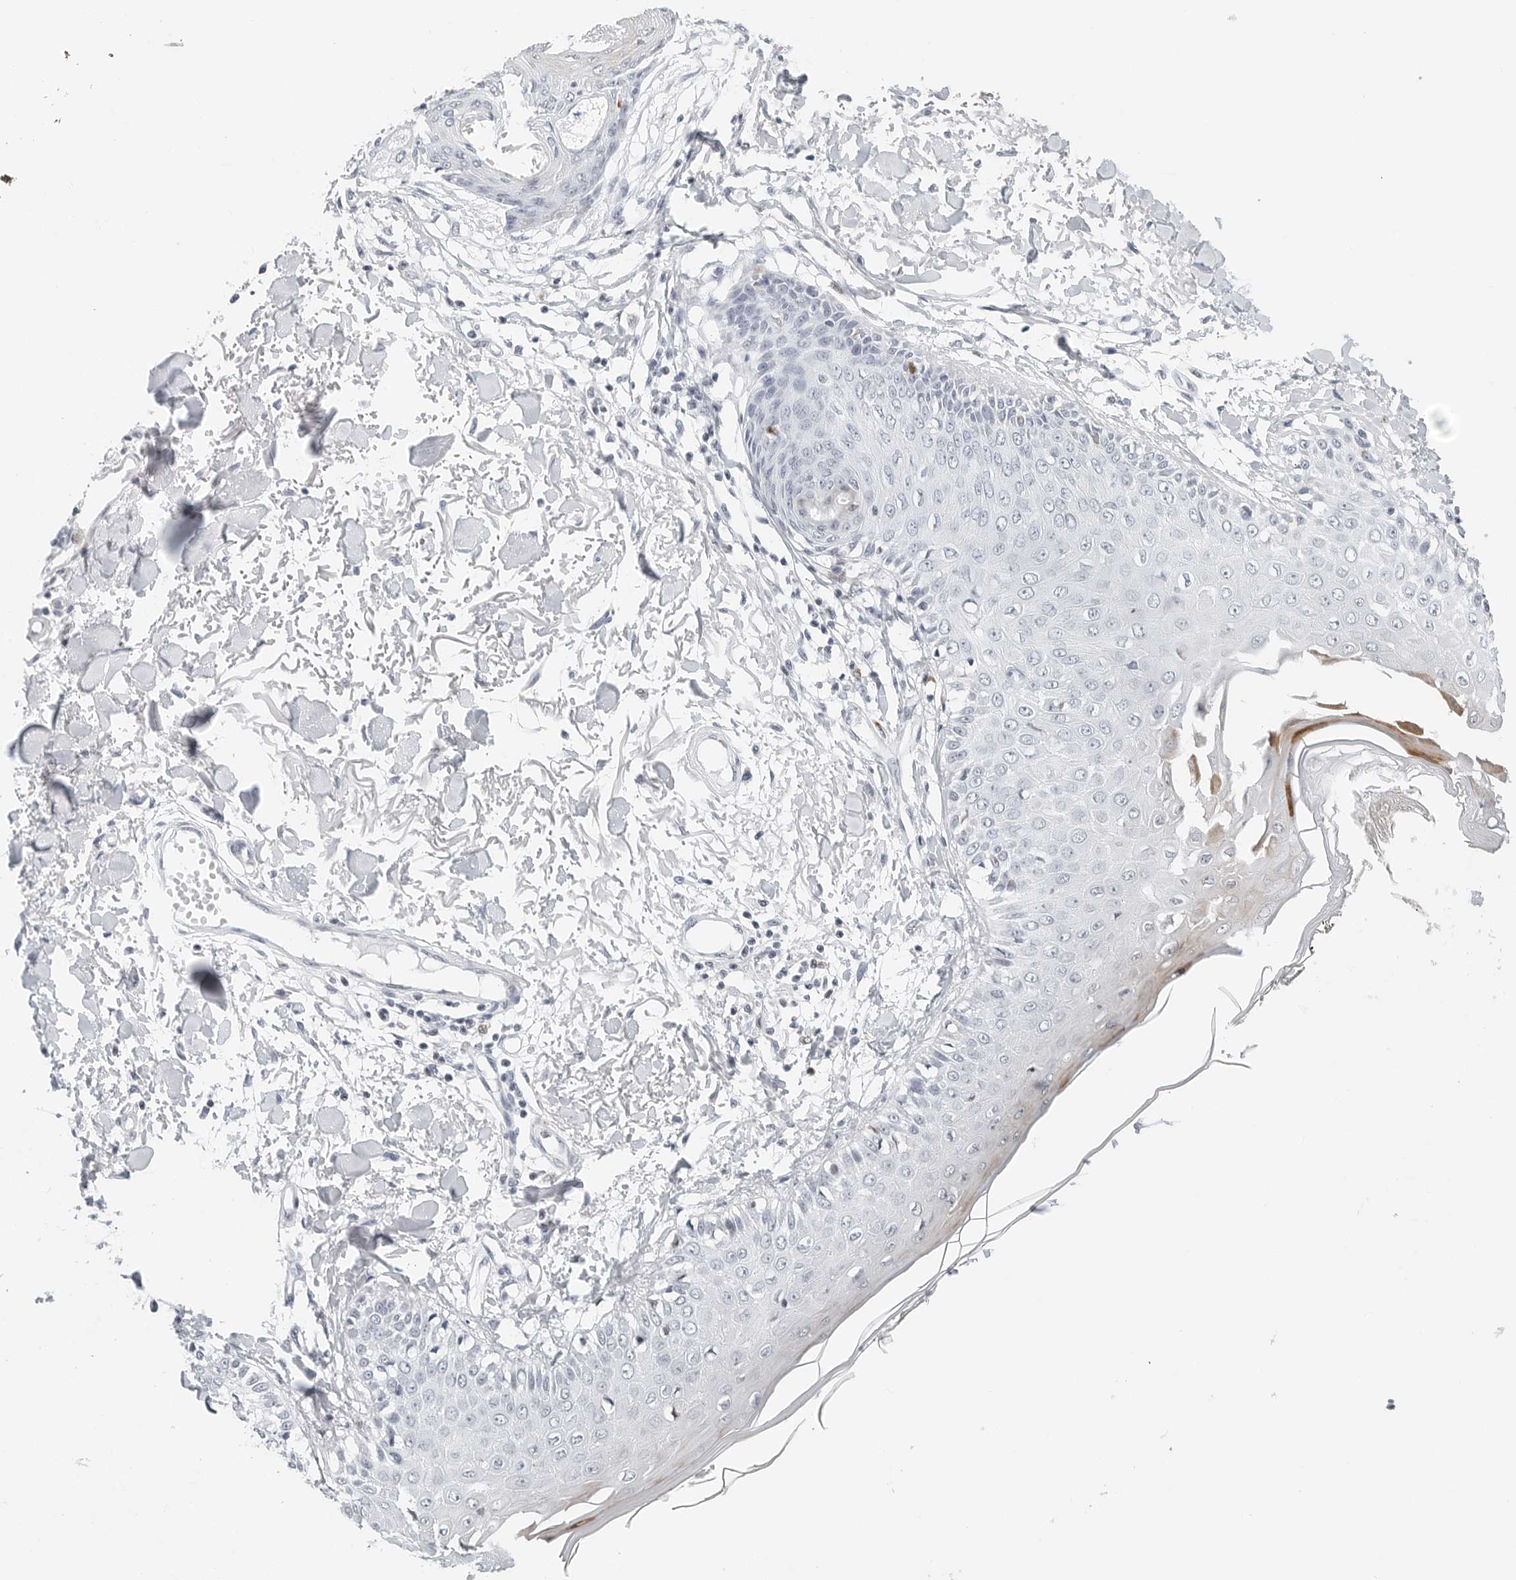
{"staining": {"intensity": "negative", "quantity": "none", "location": "none"}, "tissue": "skin", "cell_type": "Fibroblasts", "image_type": "normal", "snomed": [{"axis": "morphology", "description": "Normal tissue, NOS"}, {"axis": "morphology", "description": "Squamous cell carcinoma, NOS"}, {"axis": "topography", "description": "Skin"}, {"axis": "topography", "description": "Peripheral nerve tissue"}], "caption": "DAB (3,3'-diaminobenzidine) immunohistochemical staining of unremarkable skin exhibits no significant positivity in fibroblasts.", "gene": "NTMT2", "patient": {"sex": "male", "age": 83}}